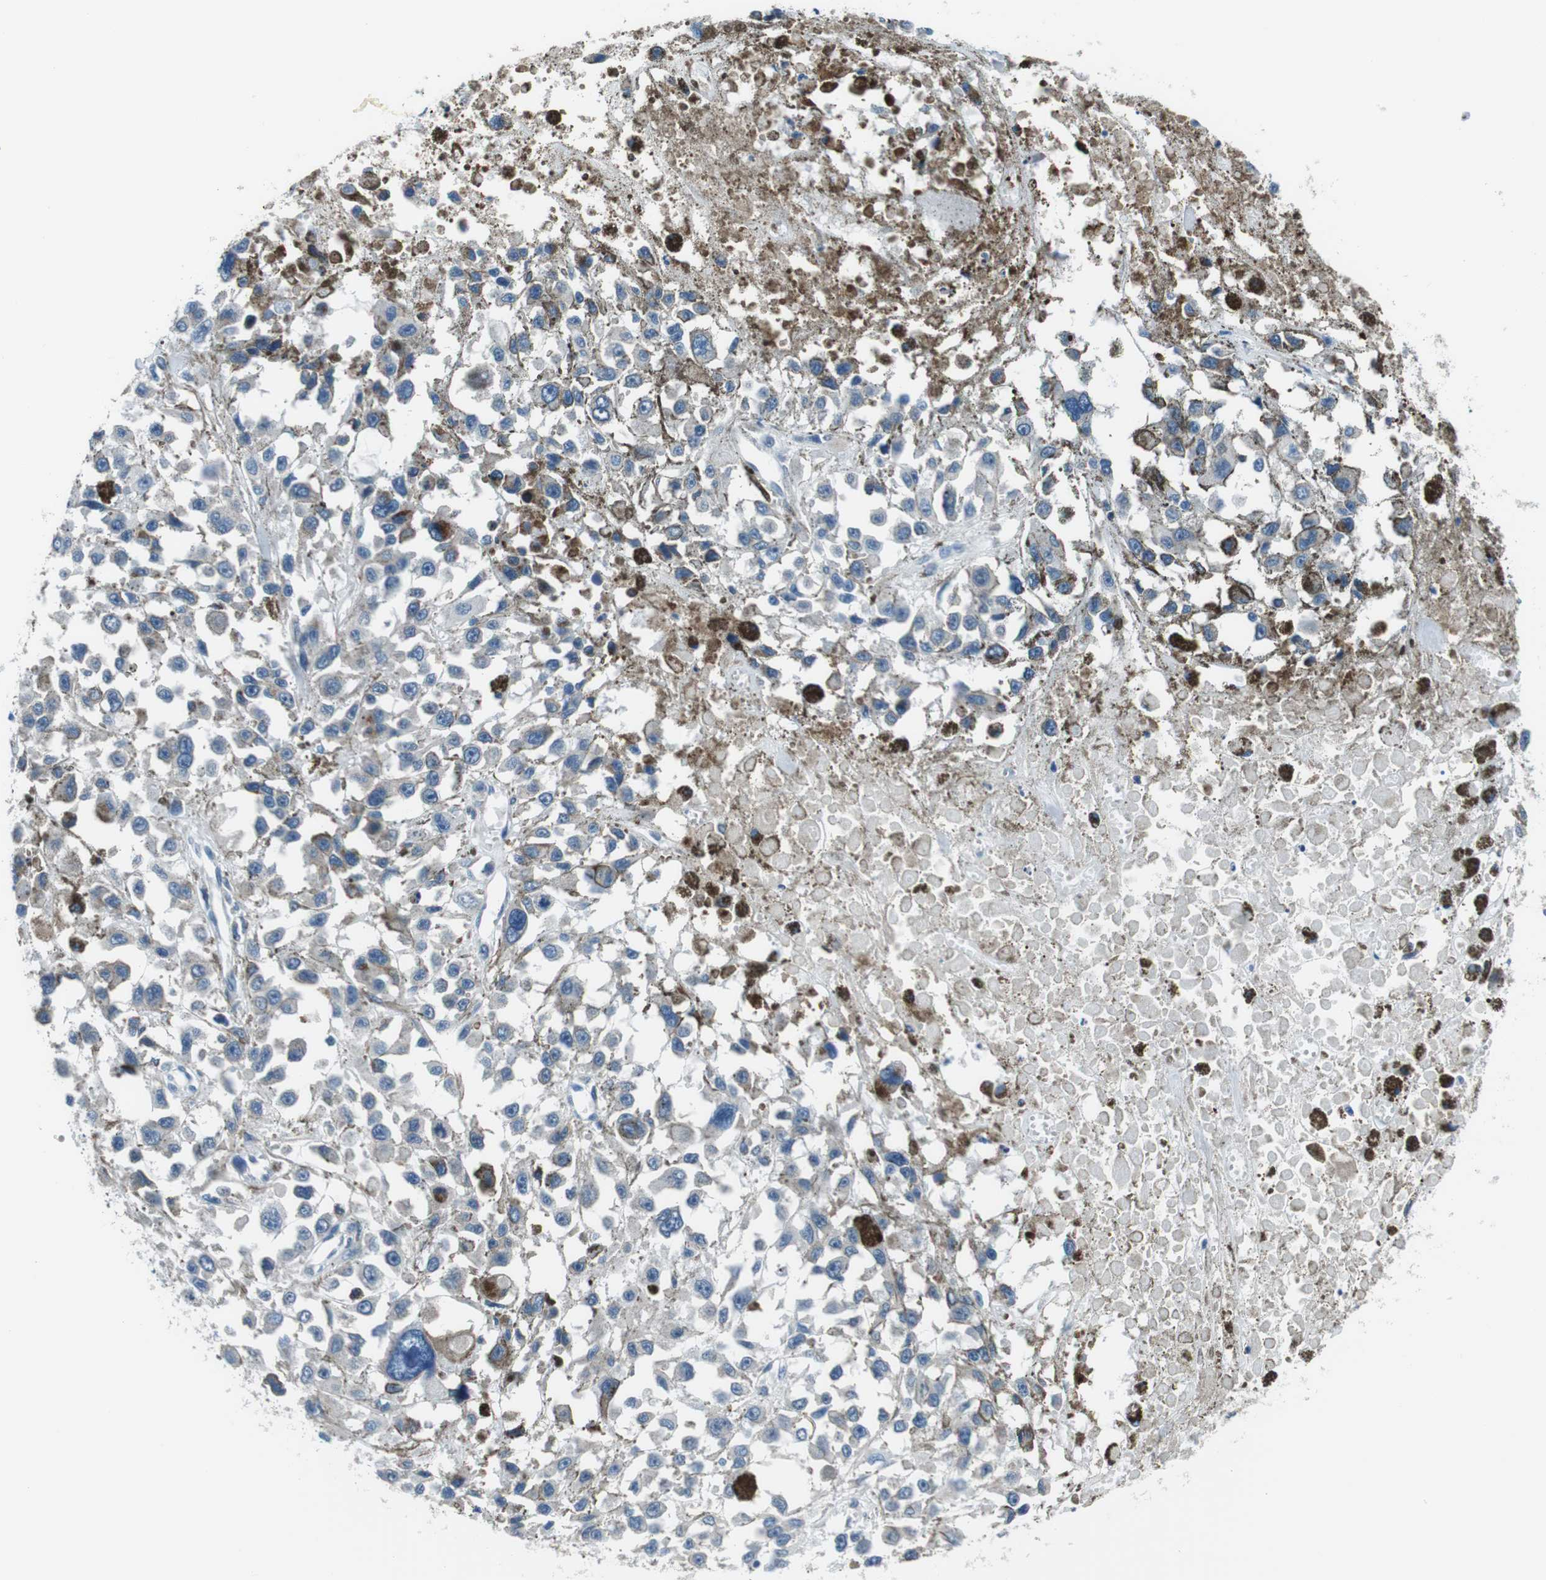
{"staining": {"intensity": "negative", "quantity": "none", "location": "none"}, "tissue": "melanoma", "cell_type": "Tumor cells", "image_type": "cancer", "snomed": [{"axis": "morphology", "description": "Malignant melanoma, Metastatic site"}, {"axis": "topography", "description": "Lymph node"}], "caption": "Tumor cells are negative for protein expression in human melanoma.", "gene": "NUCB2", "patient": {"sex": "male", "age": 59}}